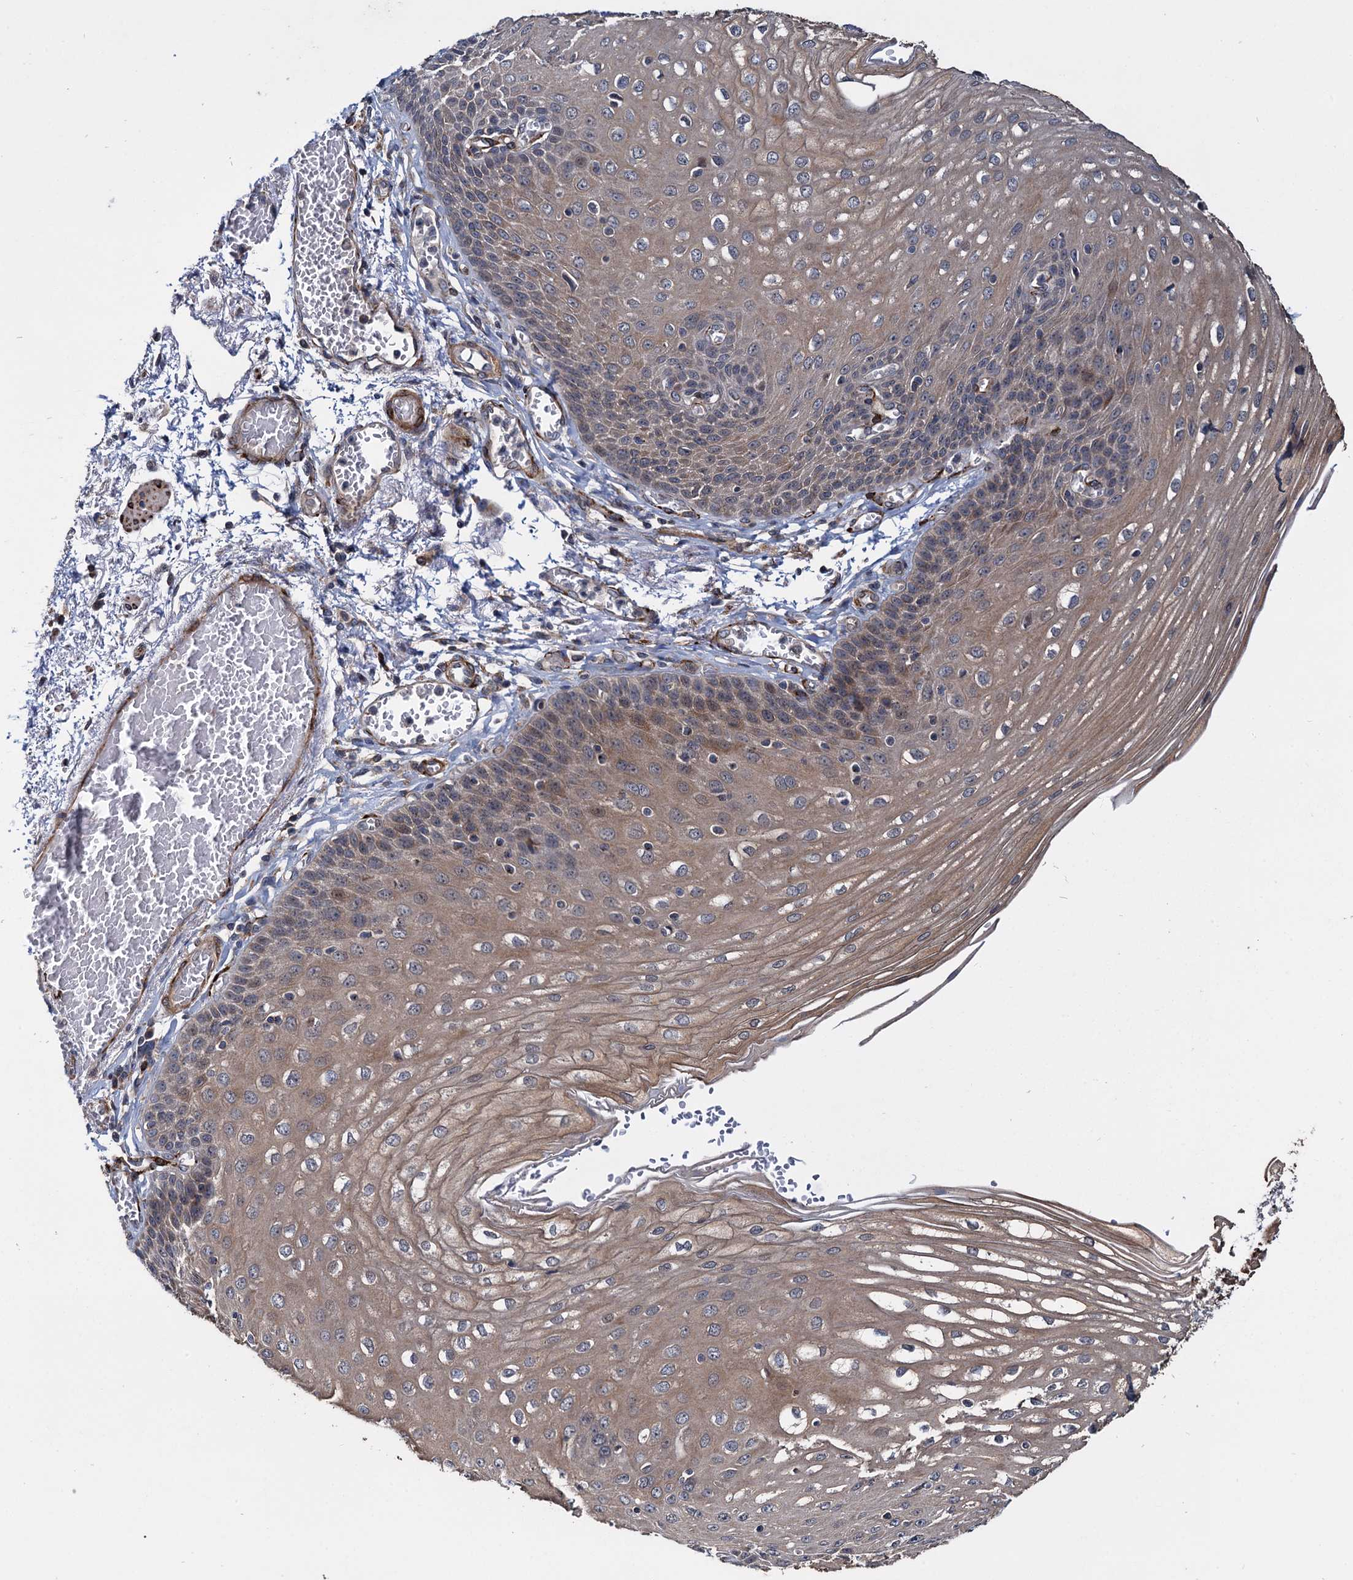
{"staining": {"intensity": "weak", "quantity": "25%-75%", "location": "cytoplasmic/membranous"}, "tissue": "esophagus", "cell_type": "Squamous epithelial cells", "image_type": "normal", "snomed": [{"axis": "morphology", "description": "Normal tissue, NOS"}, {"axis": "topography", "description": "Esophagus"}], "caption": "The immunohistochemical stain labels weak cytoplasmic/membranous positivity in squamous epithelial cells of benign esophagus. (DAB (3,3'-diaminobenzidine) IHC with brightfield microscopy, high magnification).", "gene": "ARHGAP42", "patient": {"sex": "male", "age": 81}}